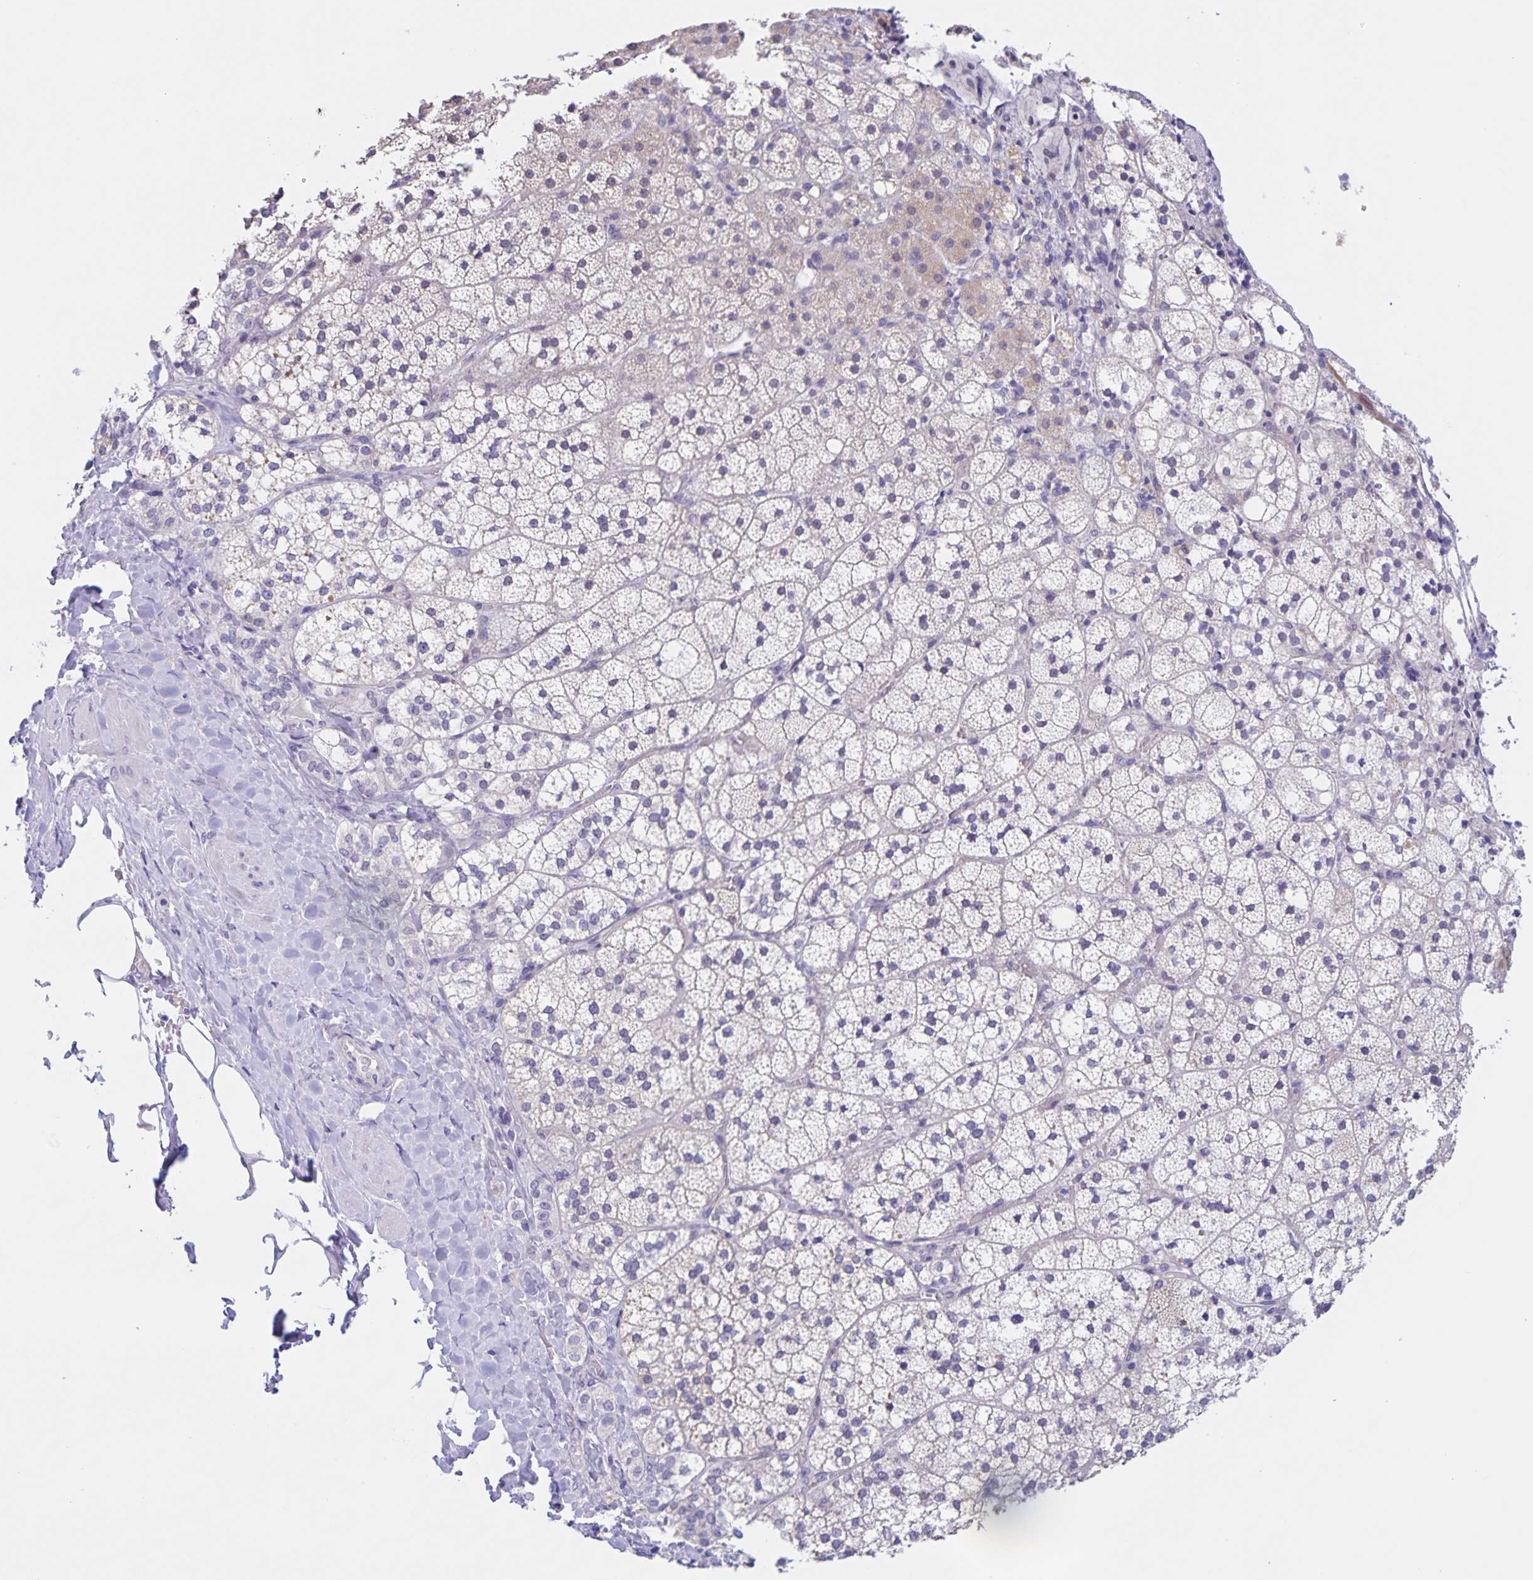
{"staining": {"intensity": "negative", "quantity": "none", "location": "none"}, "tissue": "adrenal gland", "cell_type": "Glandular cells", "image_type": "normal", "snomed": [{"axis": "morphology", "description": "Normal tissue, NOS"}, {"axis": "topography", "description": "Adrenal gland"}], "caption": "Glandular cells are negative for brown protein staining in normal adrenal gland. (Brightfield microscopy of DAB (3,3'-diaminobenzidine) IHC at high magnification).", "gene": "DMGDH", "patient": {"sex": "male", "age": 53}}